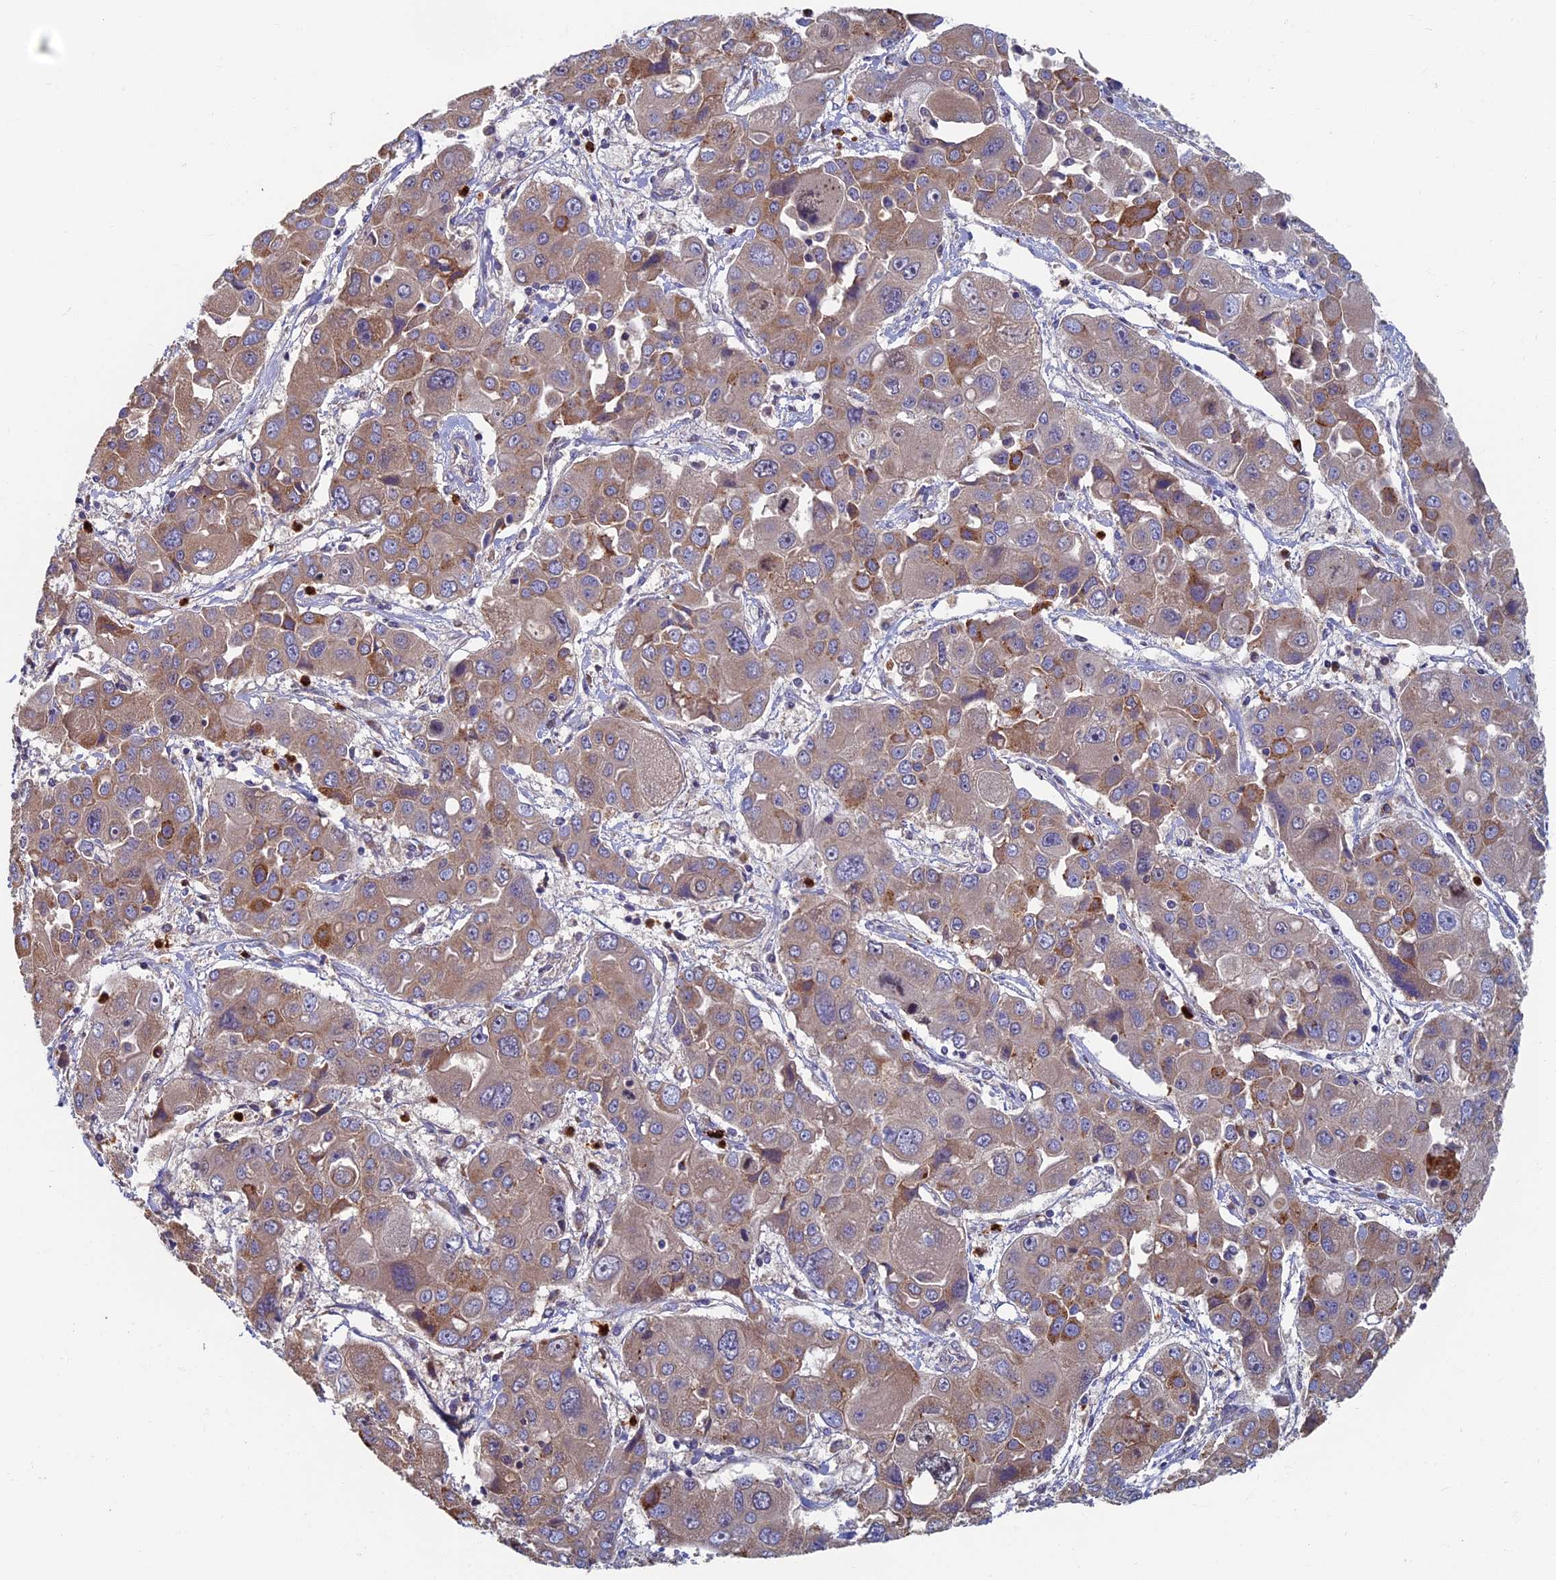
{"staining": {"intensity": "moderate", "quantity": "25%-75%", "location": "cytoplasmic/membranous"}, "tissue": "liver cancer", "cell_type": "Tumor cells", "image_type": "cancer", "snomed": [{"axis": "morphology", "description": "Cholangiocarcinoma"}, {"axis": "topography", "description": "Liver"}], "caption": "There is medium levels of moderate cytoplasmic/membranous staining in tumor cells of liver cancer, as demonstrated by immunohistochemical staining (brown color).", "gene": "TNK2", "patient": {"sex": "male", "age": 67}}